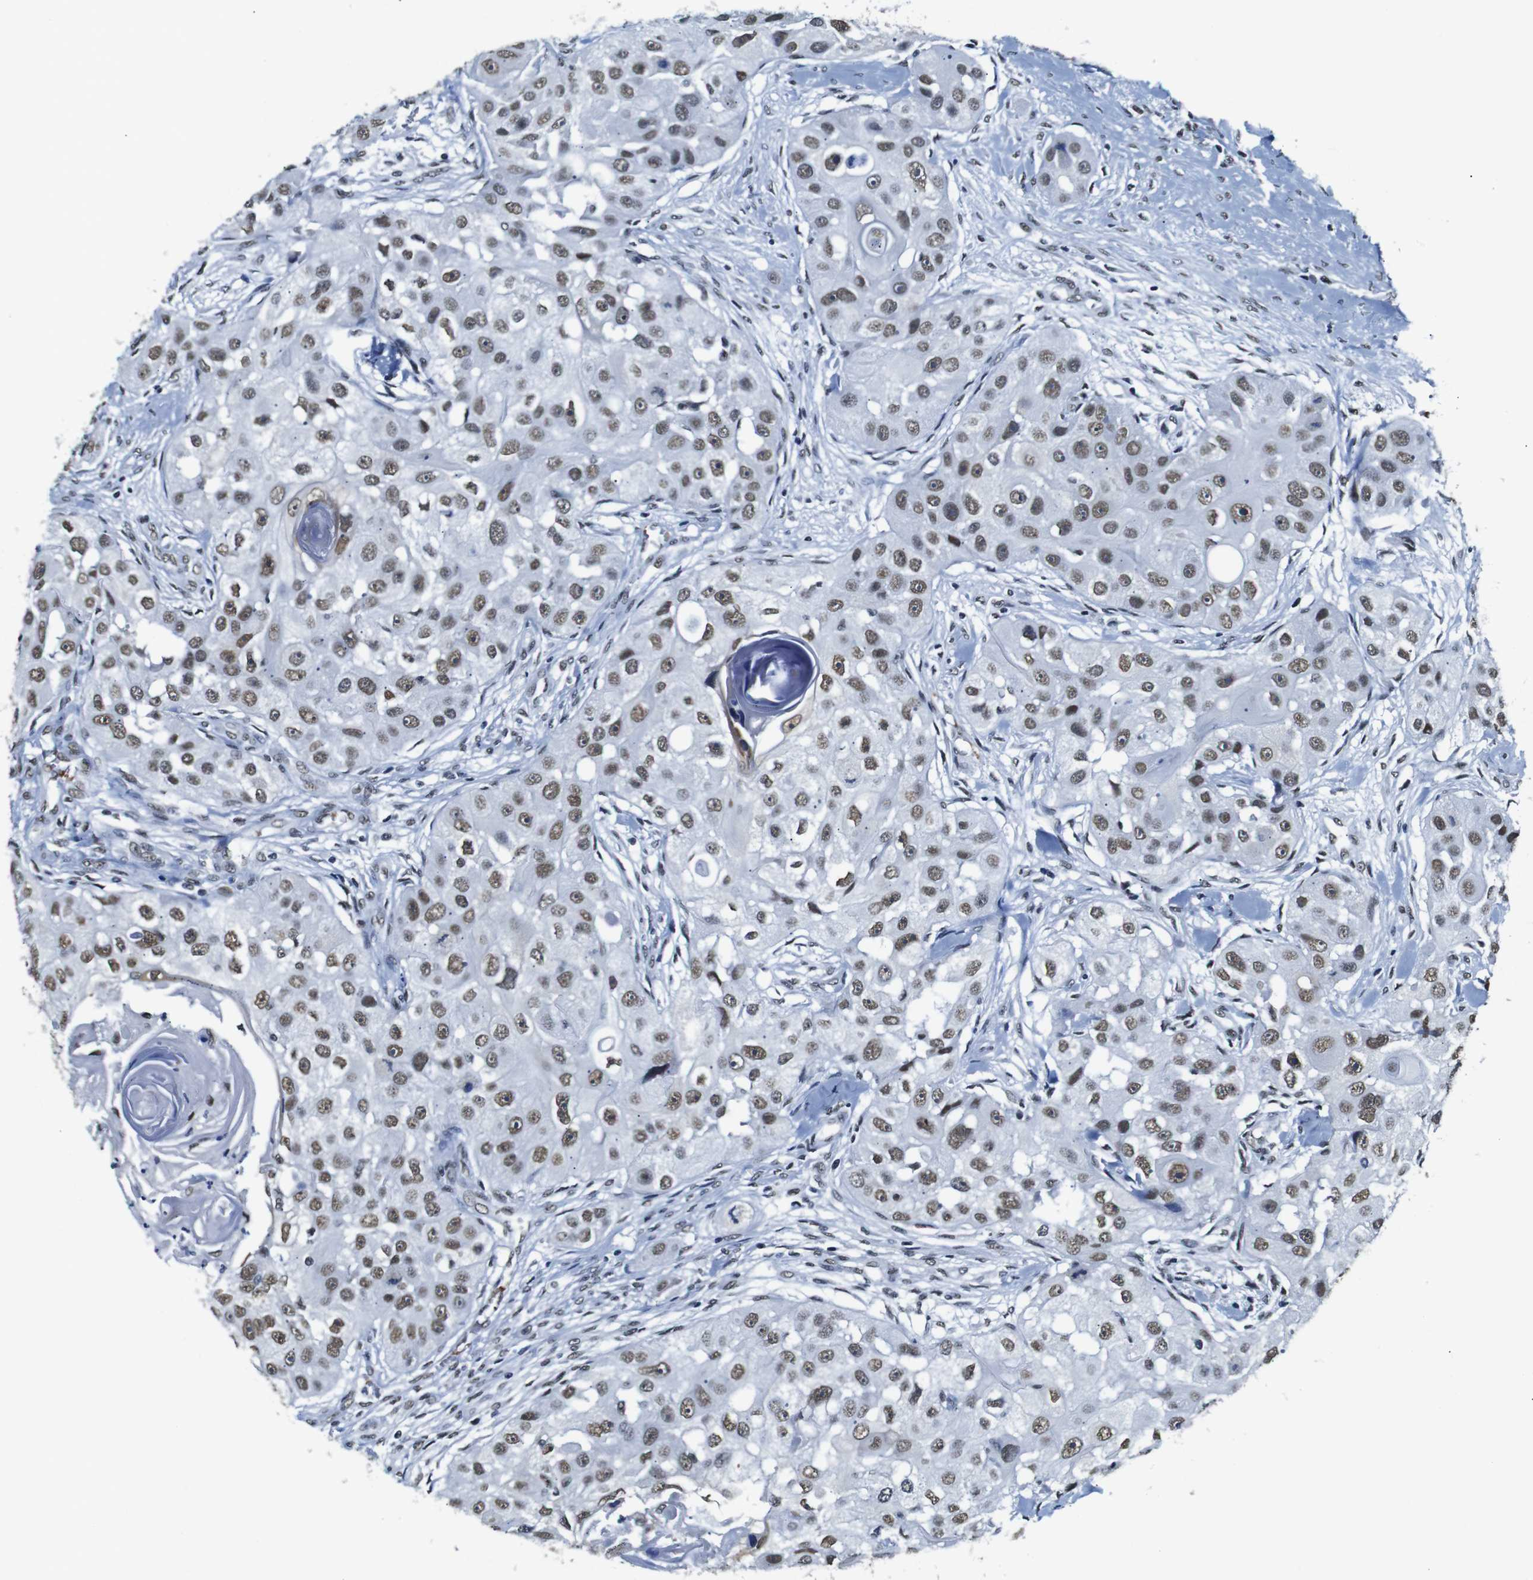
{"staining": {"intensity": "moderate", "quantity": ">75%", "location": "nuclear"}, "tissue": "head and neck cancer", "cell_type": "Tumor cells", "image_type": "cancer", "snomed": [{"axis": "morphology", "description": "Normal tissue, NOS"}, {"axis": "morphology", "description": "Squamous cell carcinoma, NOS"}, {"axis": "topography", "description": "Skeletal muscle"}, {"axis": "topography", "description": "Head-Neck"}], "caption": "Brown immunohistochemical staining in human head and neck cancer exhibits moderate nuclear staining in about >75% of tumor cells. (brown staining indicates protein expression, while blue staining denotes nuclei).", "gene": "ILDR2", "patient": {"sex": "male", "age": 51}}